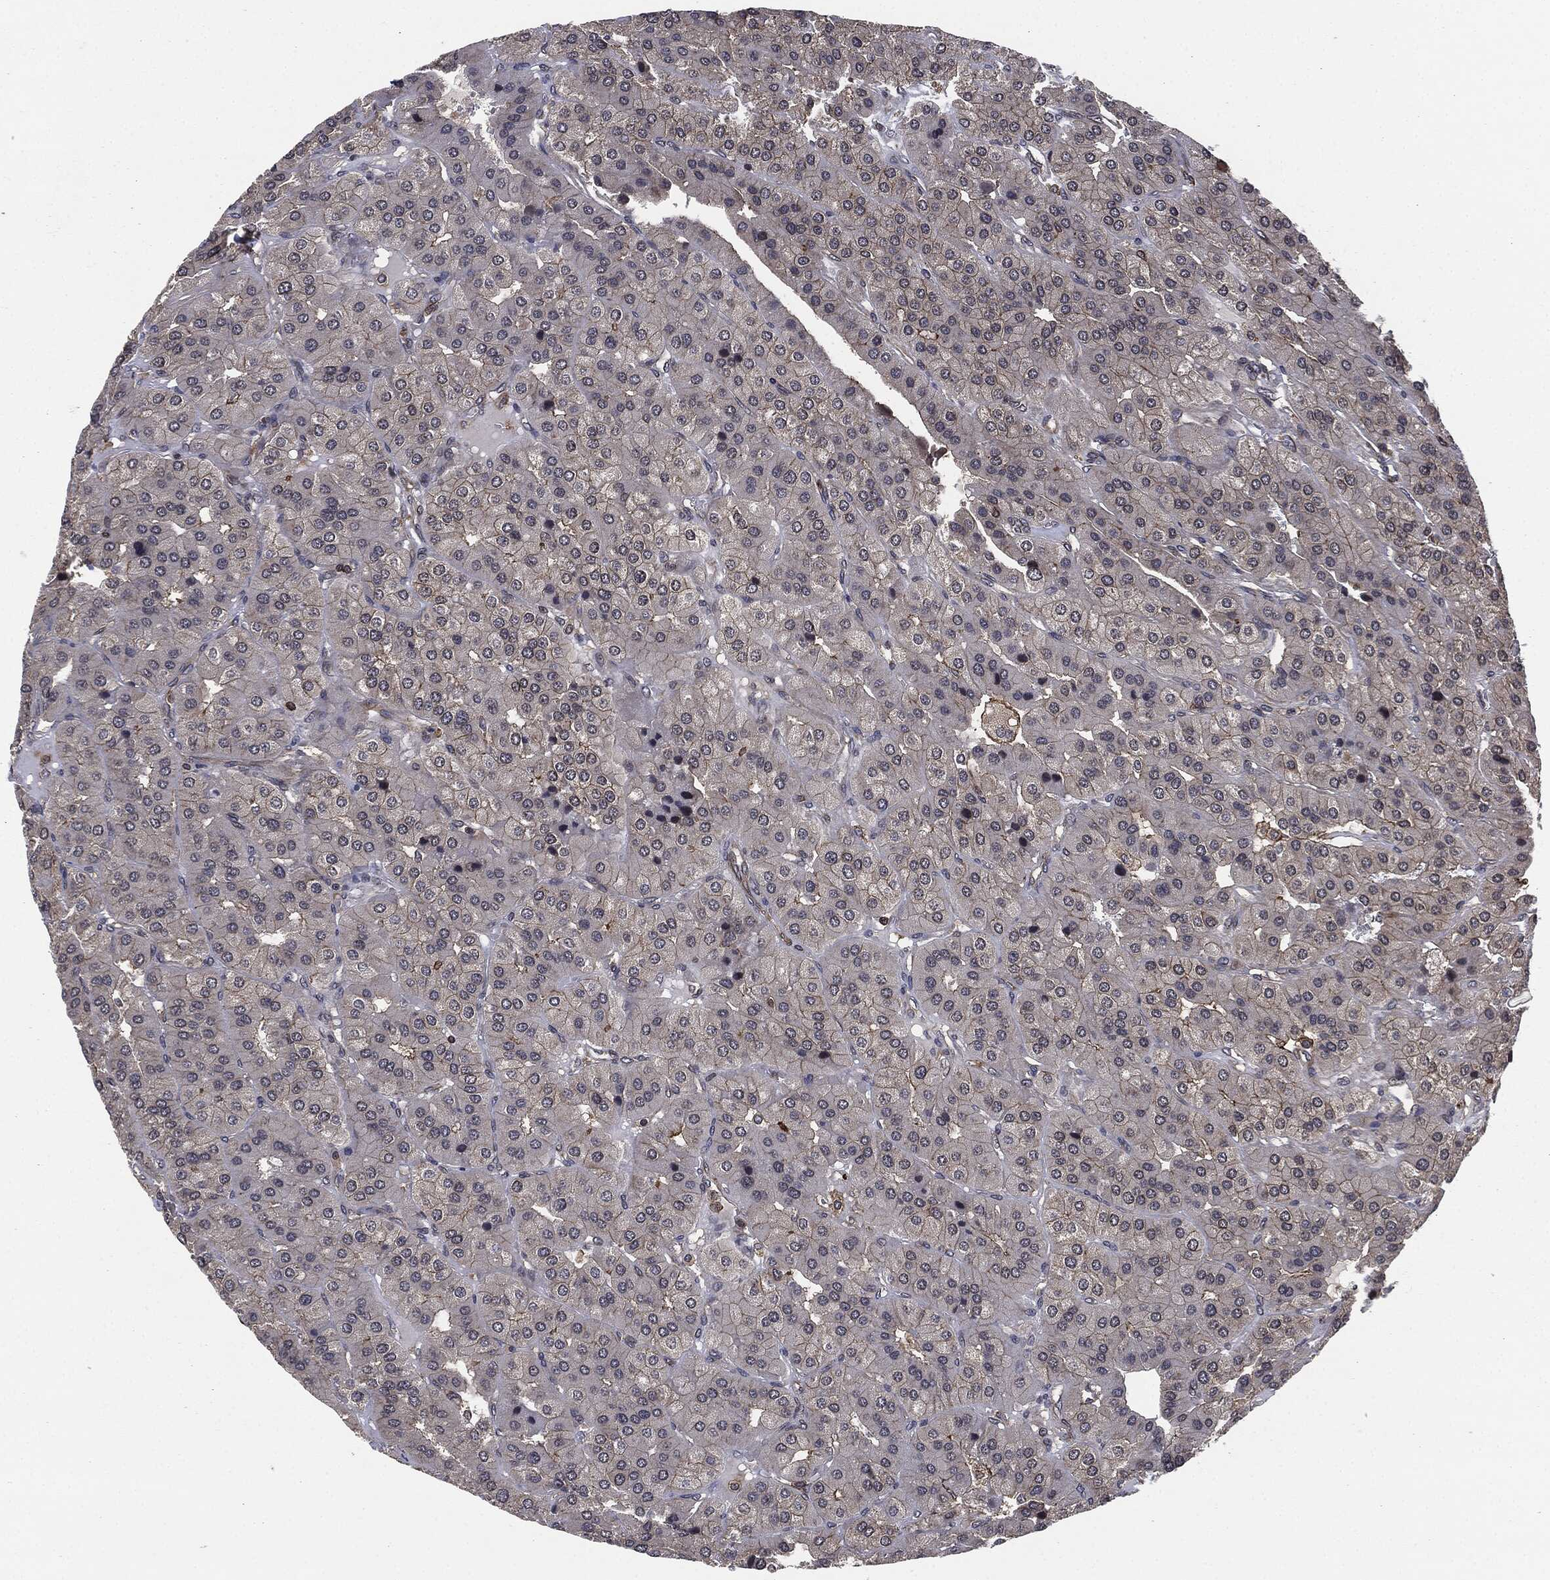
{"staining": {"intensity": "weak", "quantity": "<25%", "location": "cytoplasmic/membranous"}, "tissue": "parathyroid gland", "cell_type": "Glandular cells", "image_type": "normal", "snomed": [{"axis": "morphology", "description": "Normal tissue, NOS"}, {"axis": "morphology", "description": "Adenoma, NOS"}, {"axis": "topography", "description": "Parathyroid gland"}], "caption": "Glandular cells show no significant protein staining in normal parathyroid gland. (DAB (3,3'-diaminobenzidine) IHC visualized using brightfield microscopy, high magnification).", "gene": "UBR1", "patient": {"sex": "female", "age": 86}}